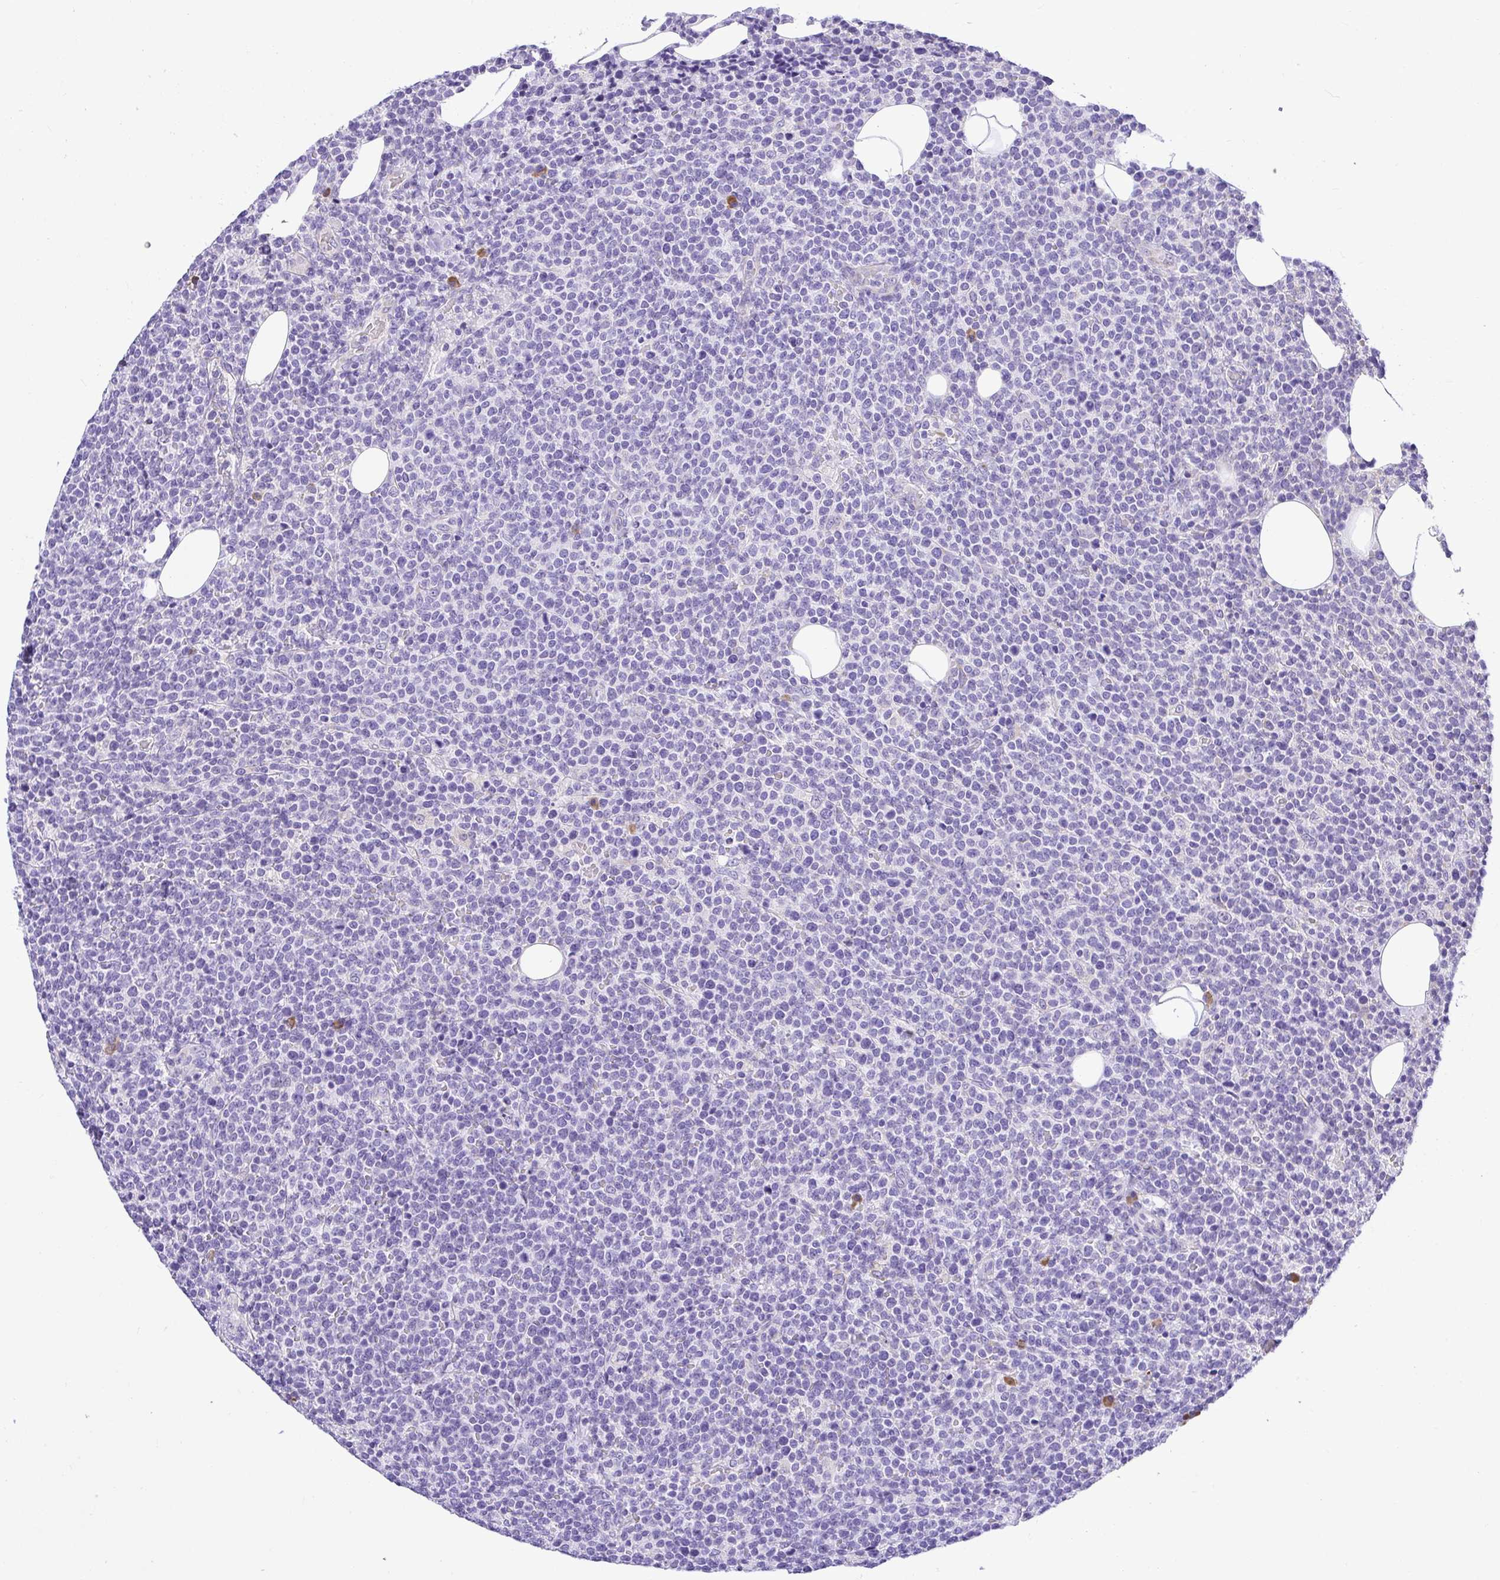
{"staining": {"intensity": "negative", "quantity": "none", "location": "none"}, "tissue": "lymphoma", "cell_type": "Tumor cells", "image_type": "cancer", "snomed": [{"axis": "morphology", "description": "Malignant lymphoma, non-Hodgkin's type, High grade"}, {"axis": "topography", "description": "Lymph node"}], "caption": "The micrograph exhibits no staining of tumor cells in lymphoma.", "gene": "ADRA2C", "patient": {"sex": "male", "age": 61}}